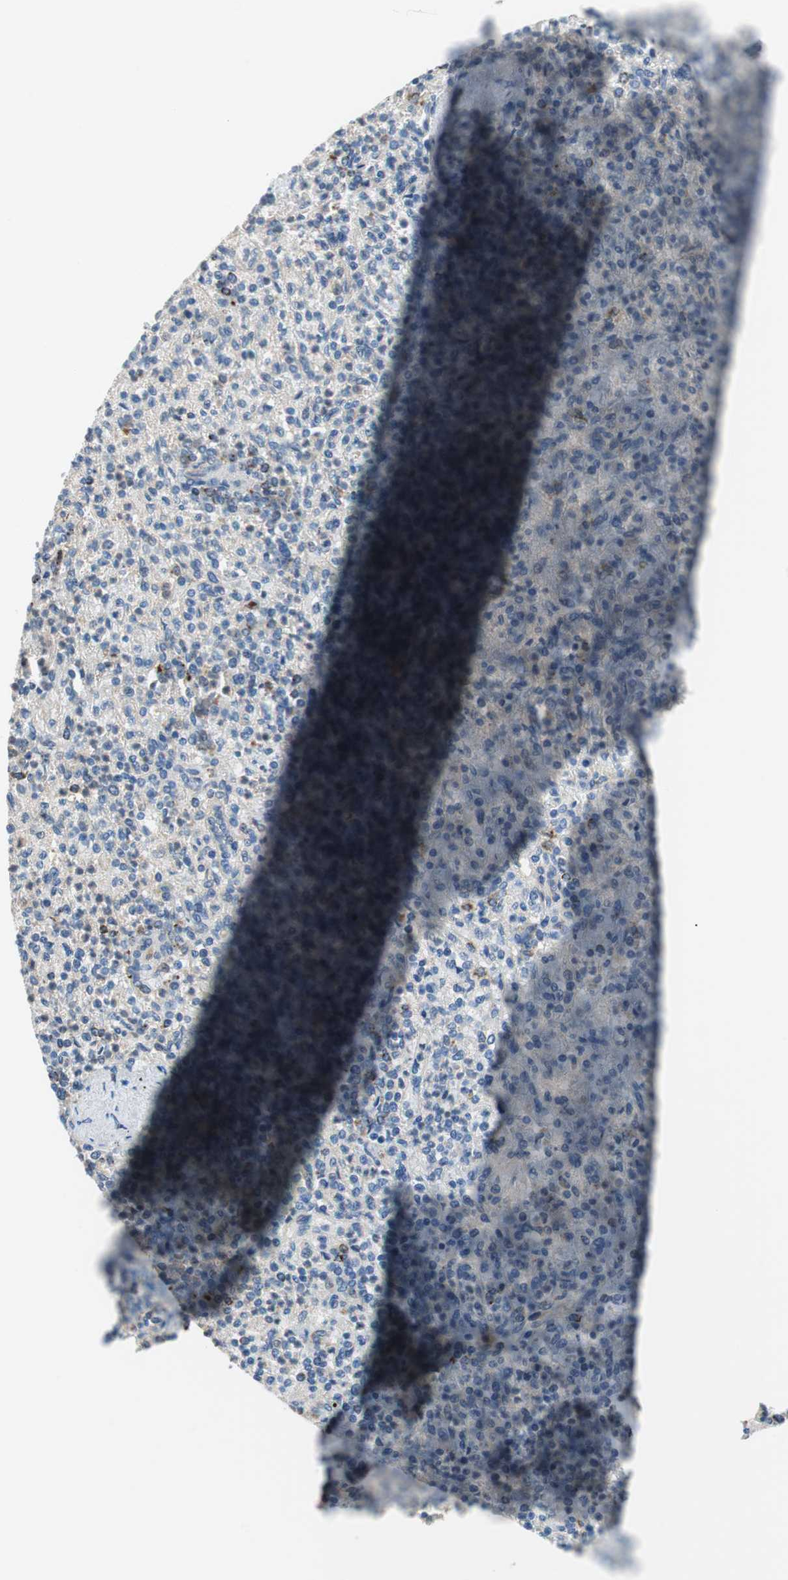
{"staining": {"intensity": "weak", "quantity": "<25%", "location": "cytoplasmic/membranous"}, "tissue": "spleen", "cell_type": "Cells in red pulp", "image_type": "normal", "snomed": [{"axis": "morphology", "description": "Normal tissue, NOS"}, {"axis": "topography", "description": "Spleen"}], "caption": "Immunohistochemistry (IHC) photomicrograph of benign human spleen stained for a protein (brown), which exhibits no expression in cells in red pulp. (DAB immunohistochemistry (IHC) visualized using brightfield microscopy, high magnification).", "gene": "P3R3URF", "patient": {"sex": "female", "age": 74}}